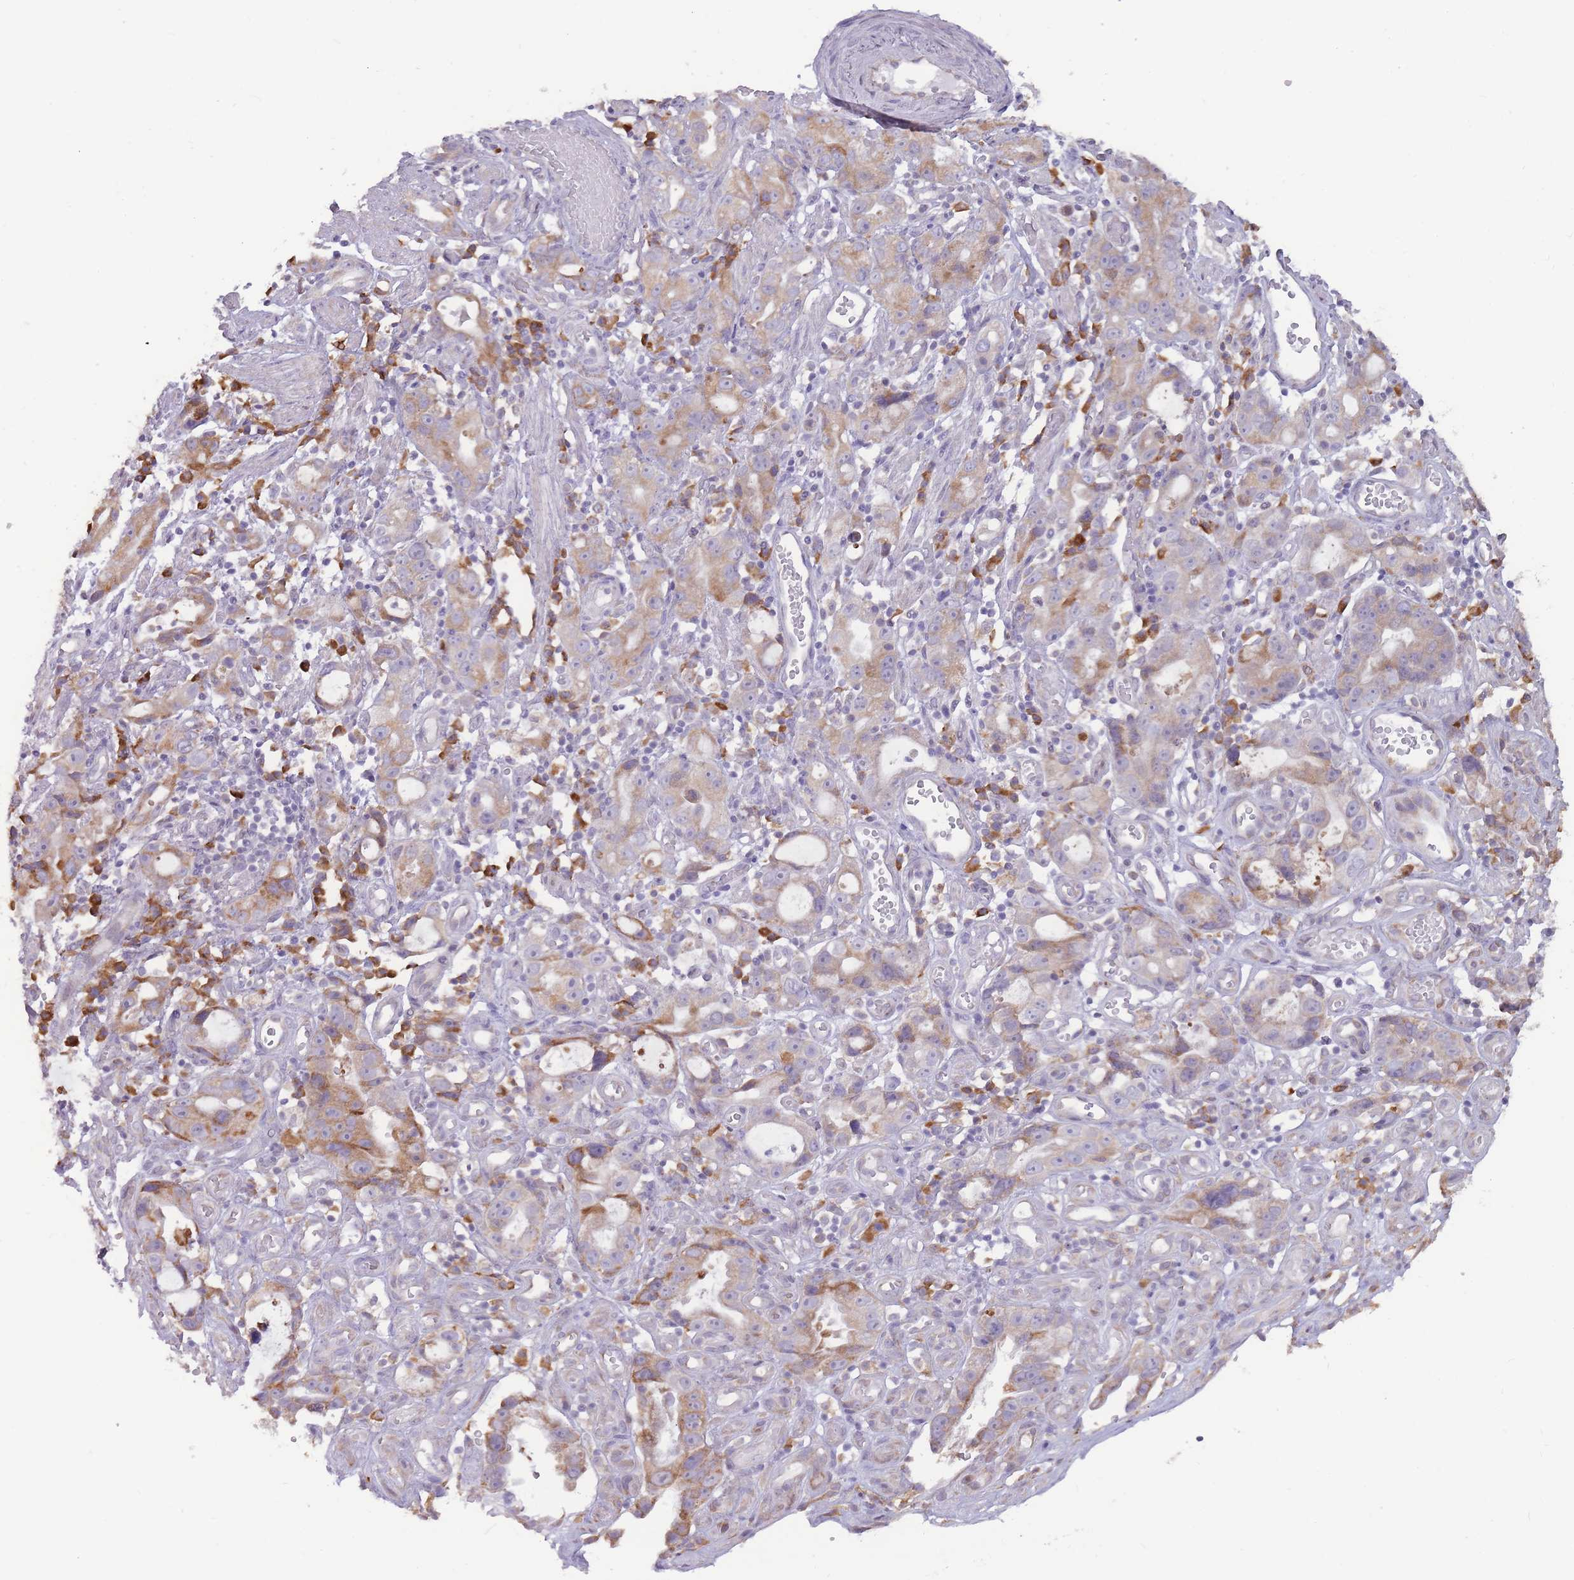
{"staining": {"intensity": "moderate", "quantity": "25%-75%", "location": "cytoplasmic/membranous"}, "tissue": "stomach cancer", "cell_type": "Tumor cells", "image_type": "cancer", "snomed": [{"axis": "morphology", "description": "Adenocarcinoma, NOS"}, {"axis": "topography", "description": "Stomach"}], "caption": "IHC staining of stomach adenocarcinoma, which shows medium levels of moderate cytoplasmic/membranous positivity in approximately 25%-75% of tumor cells indicating moderate cytoplasmic/membranous protein expression. The staining was performed using DAB (3,3'-diaminobenzidine) (brown) for protein detection and nuclei were counterstained in hematoxylin (blue).", "gene": "TRAPPC5", "patient": {"sex": "male", "age": 55}}